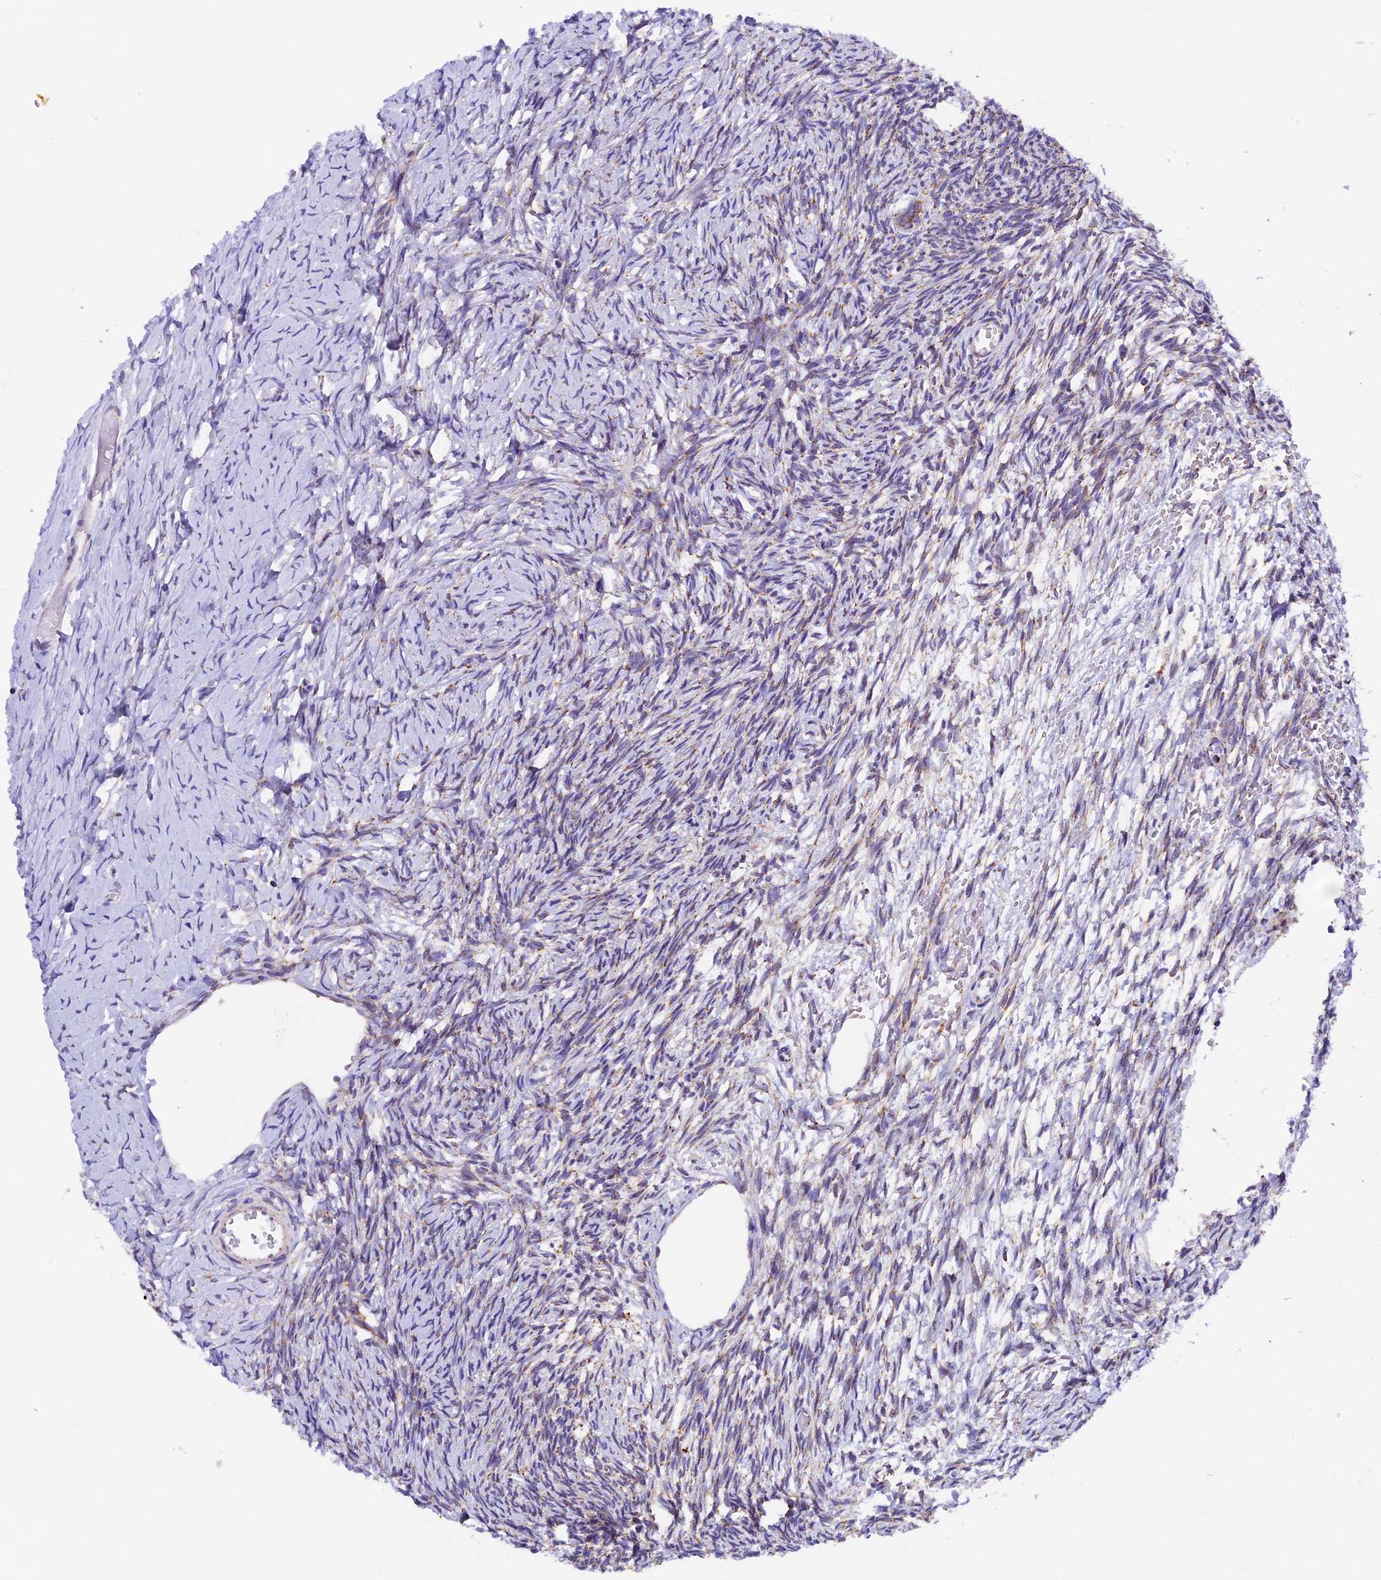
{"staining": {"intensity": "weak", "quantity": ">75%", "location": "cytoplasmic/membranous"}, "tissue": "ovary", "cell_type": "Follicle cells", "image_type": "normal", "snomed": [{"axis": "morphology", "description": "Normal tissue, NOS"}, {"axis": "topography", "description": "Ovary"}], "caption": "The photomicrograph exhibits staining of unremarkable ovary, revealing weak cytoplasmic/membranous protein staining (brown color) within follicle cells.", "gene": "TFAM", "patient": {"sex": "female", "age": 39}}